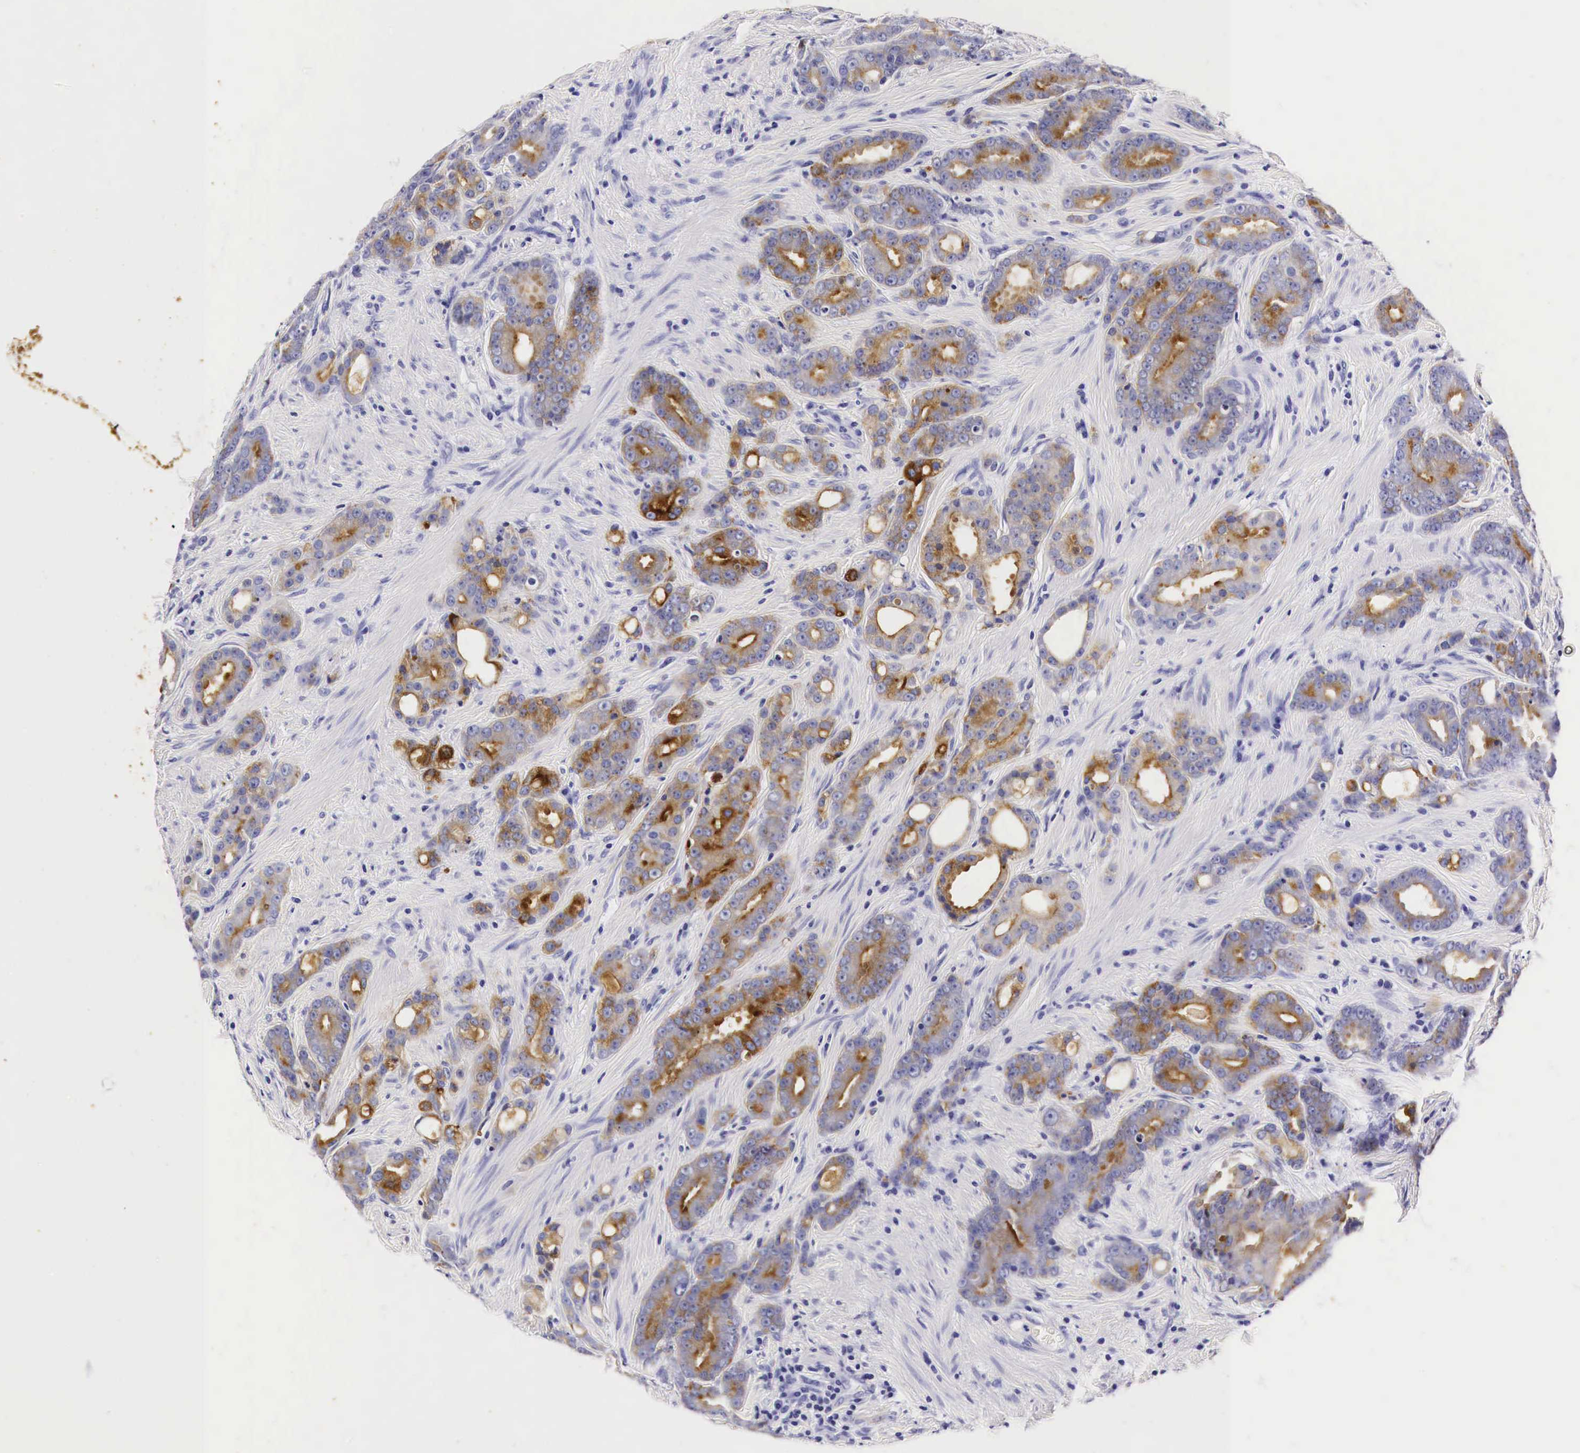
{"staining": {"intensity": "strong", "quantity": ">75%", "location": "cytoplasmic/membranous"}, "tissue": "prostate cancer", "cell_type": "Tumor cells", "image_type": "cancer", "snomed": [{"axis": "morphology", "description": "Adenocarcinoma, Medium grade"}, {"axis": "topography", "description": "Prostate"}], "caption": "Prostate cancer (adenocarcinoma (medium-grade)) stained with a brown dye demonstrates strong cytoplasmic/membranous positive expression in about >75% of tumor cells.", "gene": "ACP3", "patient": {"sex": "male", "age": 59}}